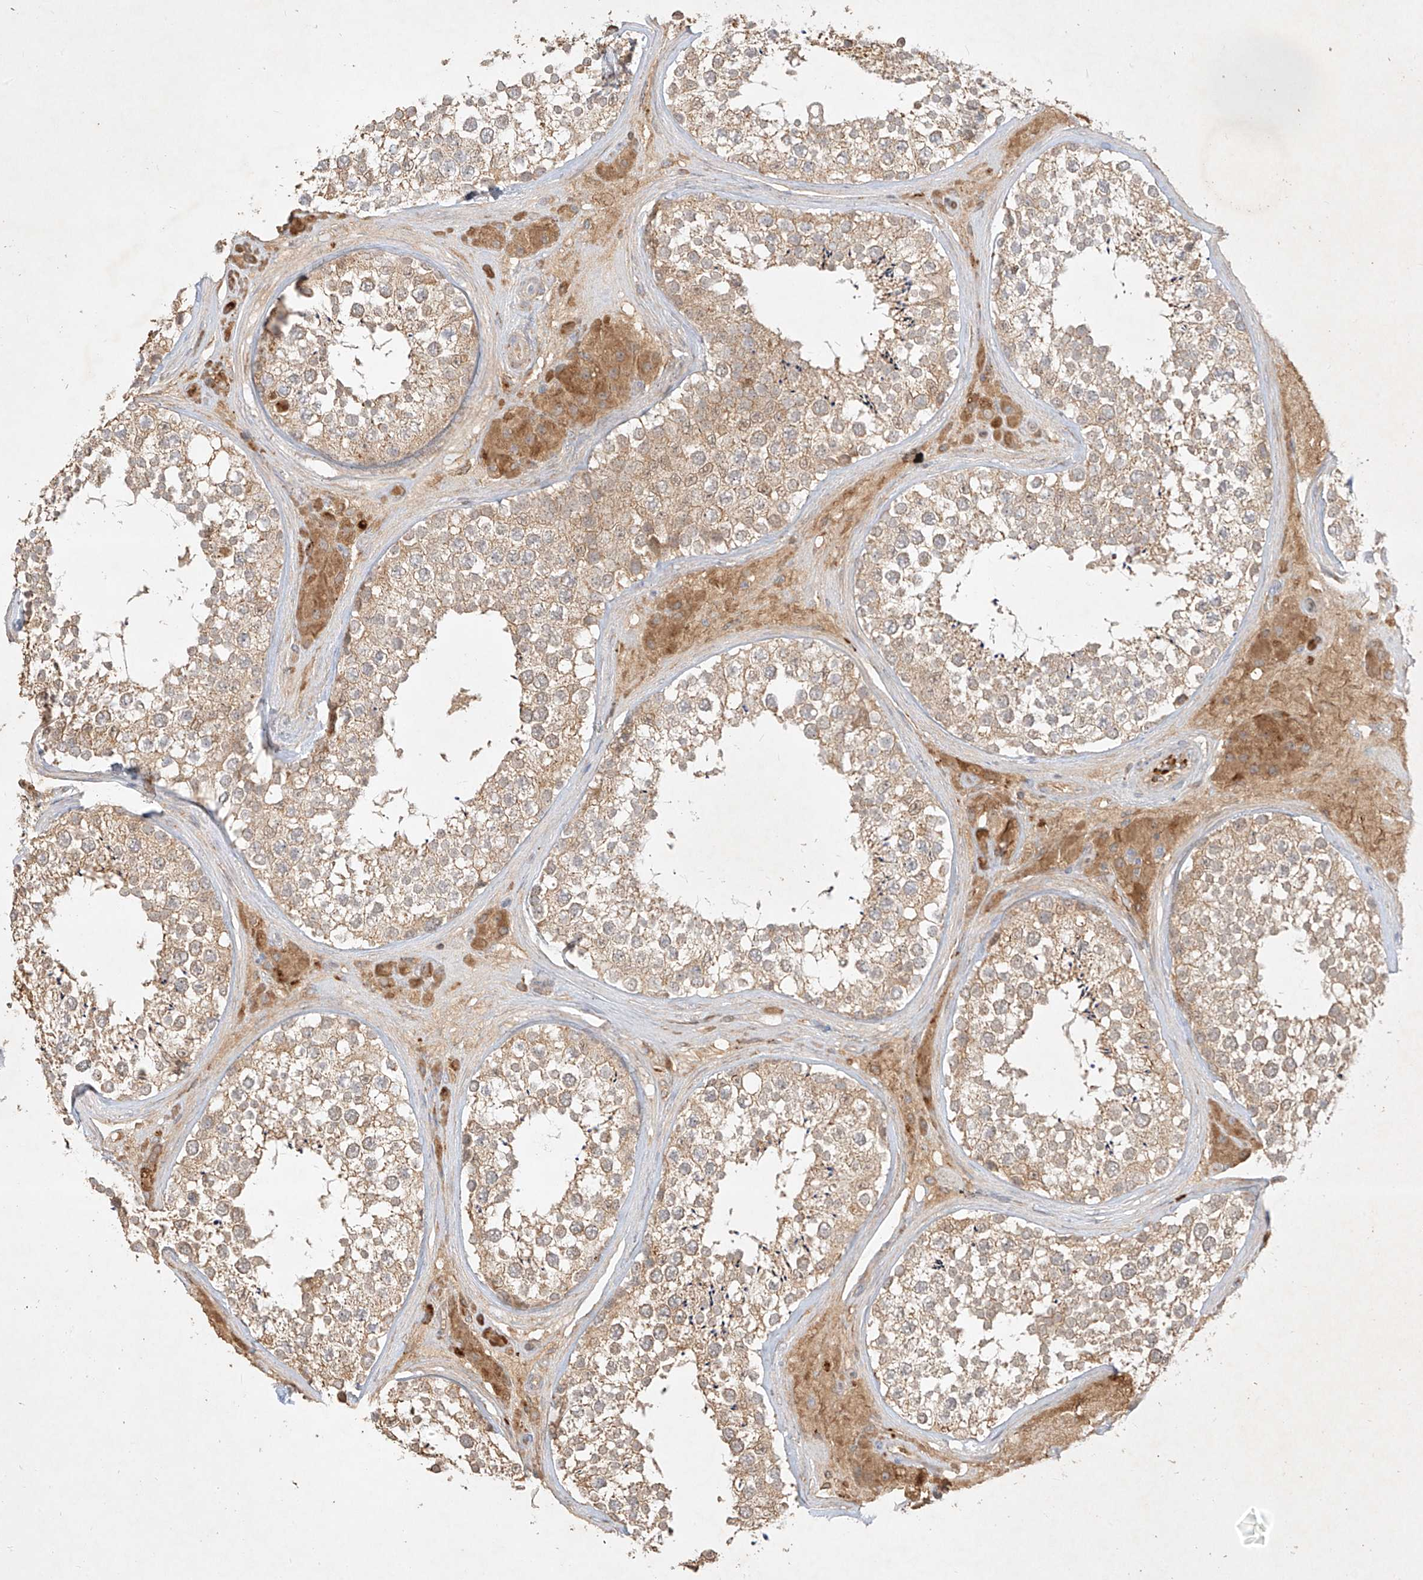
{"staining": {"intensity": "weak", "quantity": ">75%", "location": "cytoplasmic/membranous"}, "tissue": "testis", "cell_type": "Cells in seminiferous ducts", "image_type": "normal", "snomed": [{"axis": "morphology", "description": "Normal tissue, NOS"}, {"axis": "topography", "description": "Testis"}], "caption": "Protein staining of normal testis demonstrates weak cytoplasmic/membranous positivity in about >75% of cells in seminiferous ducts. The protein is stained brown, and the nuclei are stained in blue (DAB (3,3'-diaminobenzidine) IHC with brightfield microscopy, high magnification).", "gene": "KPNA7", "patient": {"sex": "male", "age": 46}}